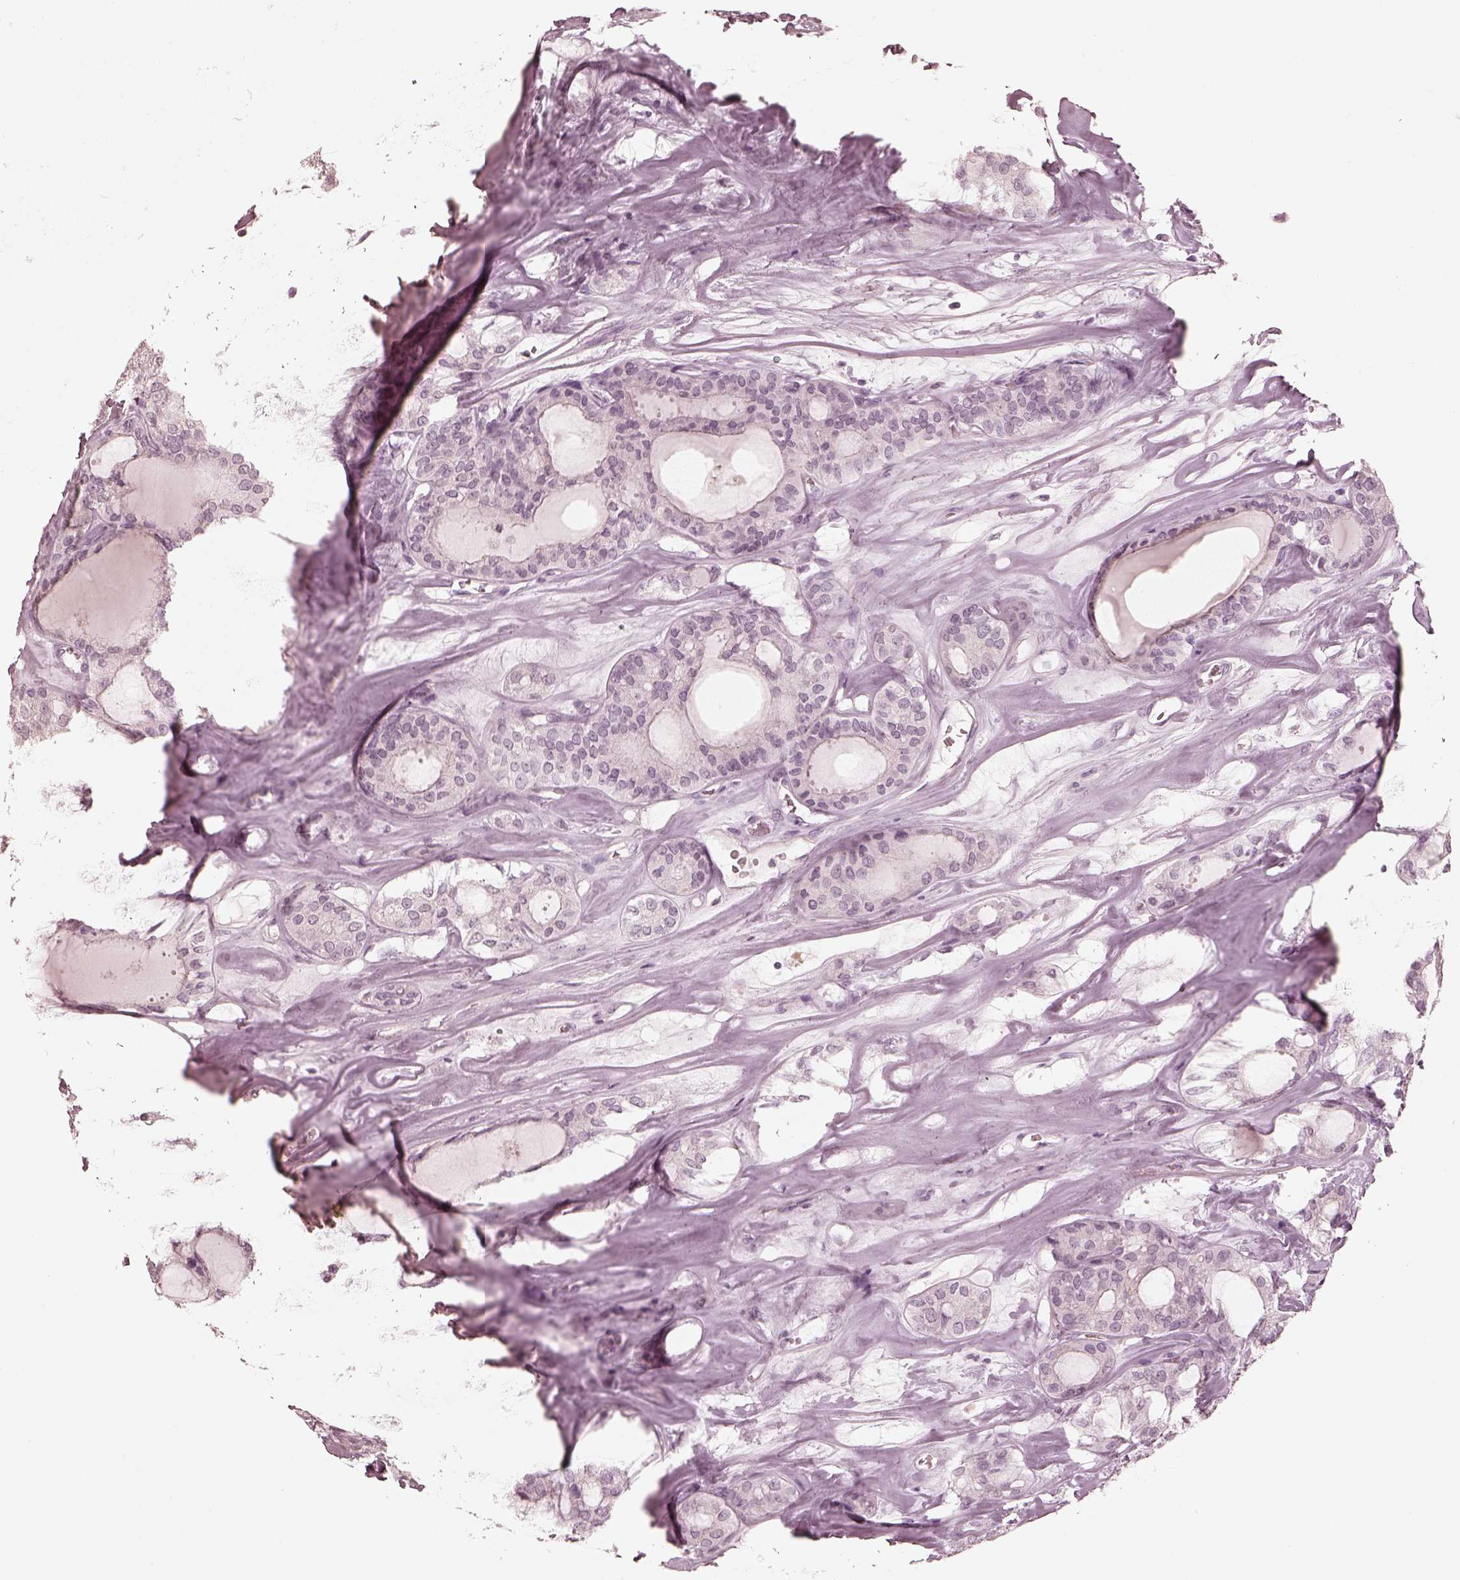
{"staining": {"intensity": "negative", "quantity": "none", "location": "none"}, "tissue": "thyroid cancer", "cell_type": "Tumor cells", "image_type": "cancer", "snomed": [{"axis": "morphology", "description": "Follicular adenoma carcinoma, NOS"}, {"axis": "topography", "description": "Thyroid gland"}], "caption": "A high-resolution micrograph shows immunohistochemistry (IHC) staining of follicular adenoma carcinoma (thyroid), which reveals no significant staining in tumor cells.", "gene": "CALR3", "patient": {"sex": "male", "age": 75}}